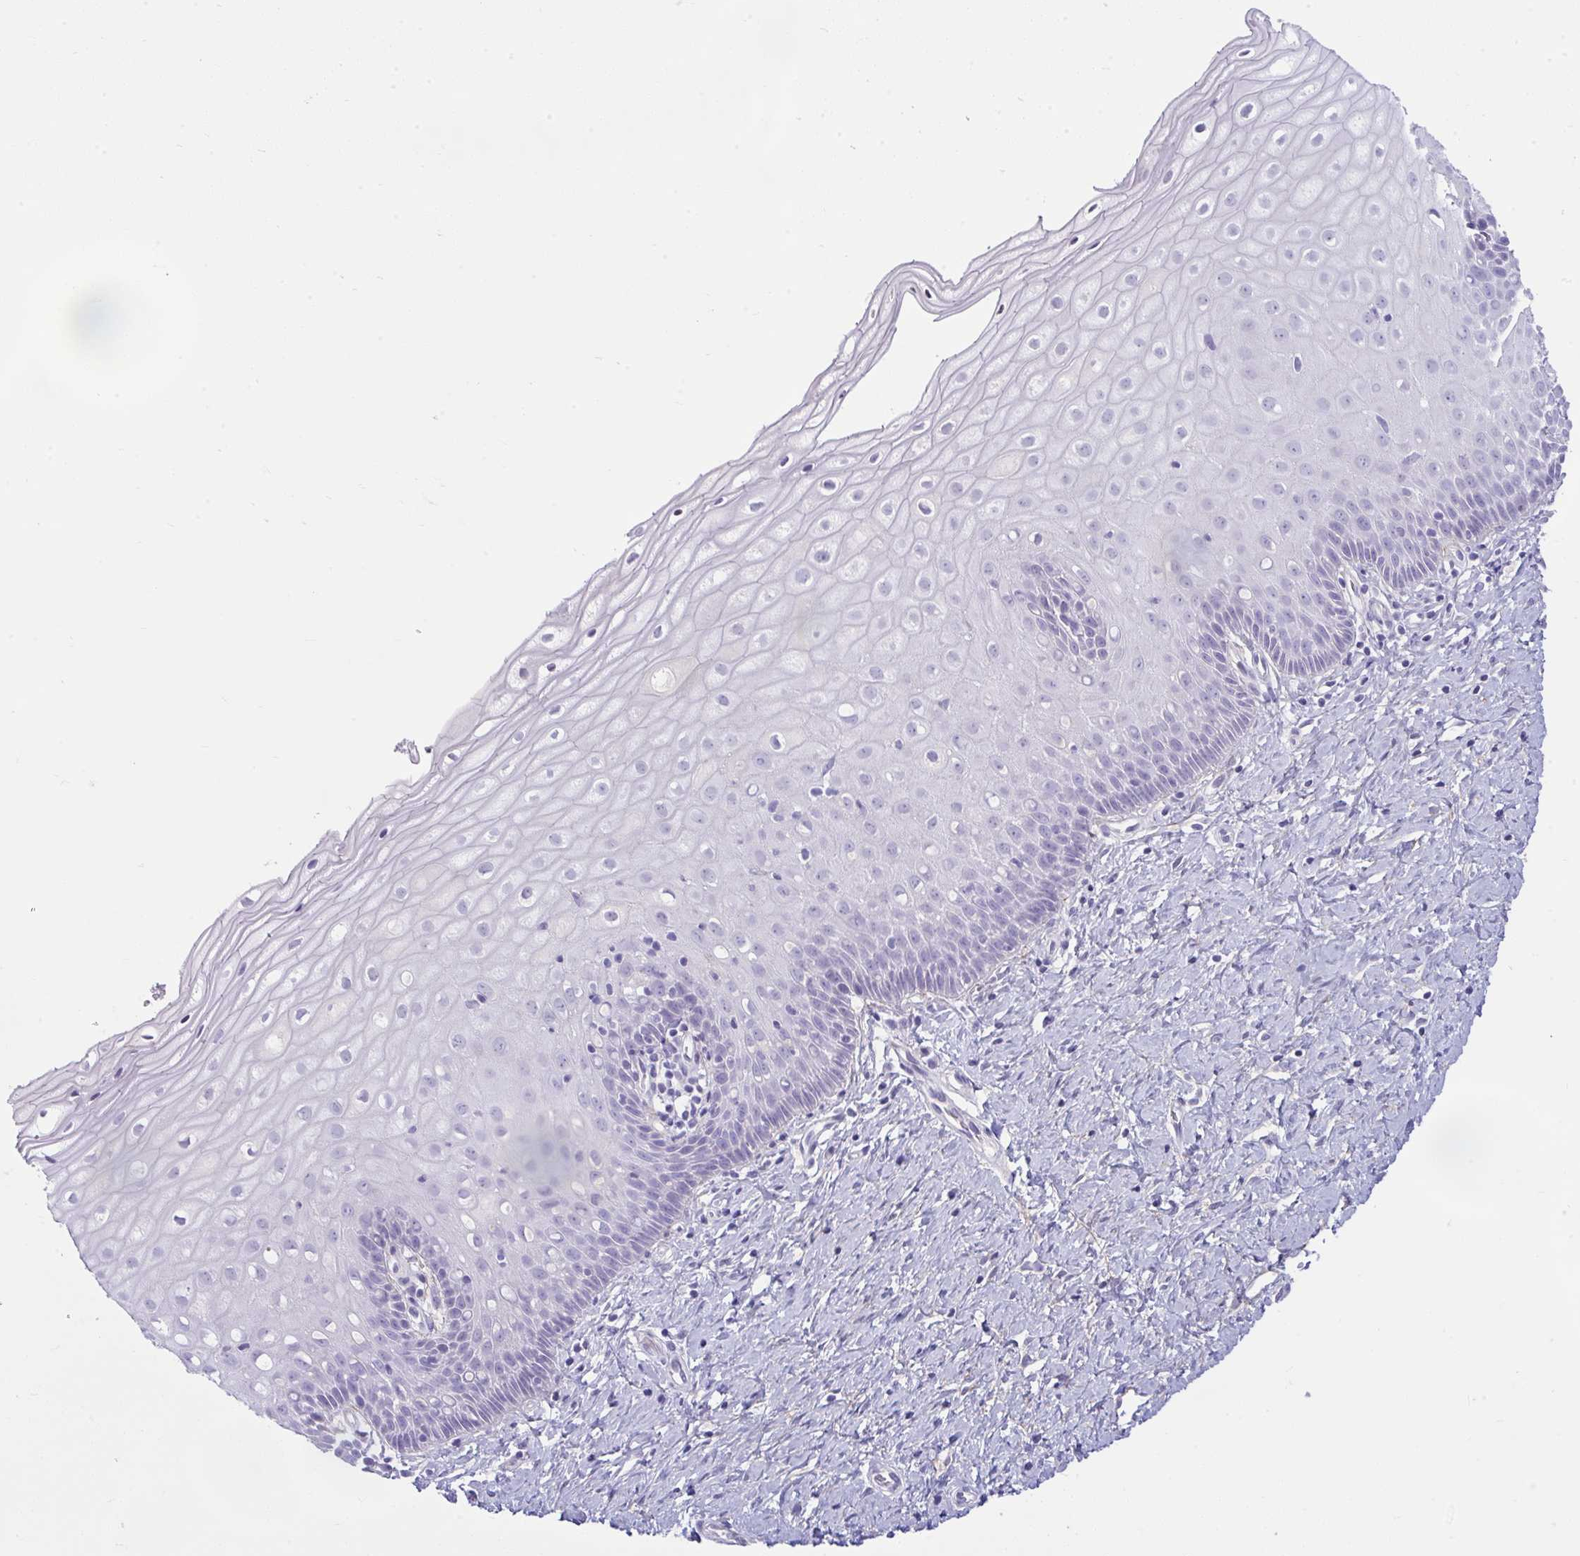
{"staining": {"intensity": "negative", "quantity": "none", "location": "none"}, "tissue": "cervix", "cell_type": "Glandular cells", "image_type": "normal", "snomed": [{"axis": "morphology", "description": "Normal tissue, NOS"}, {"axis": "topography", "description": "Cervix"}], "caption": "DAB (3,3'-diaminobenzidine) immunohistochemical staining of benign human cervix shows no significant expression in glandular cells.", "gene": "PIGZ", "patient": {"sex": "female", "age": 37}}